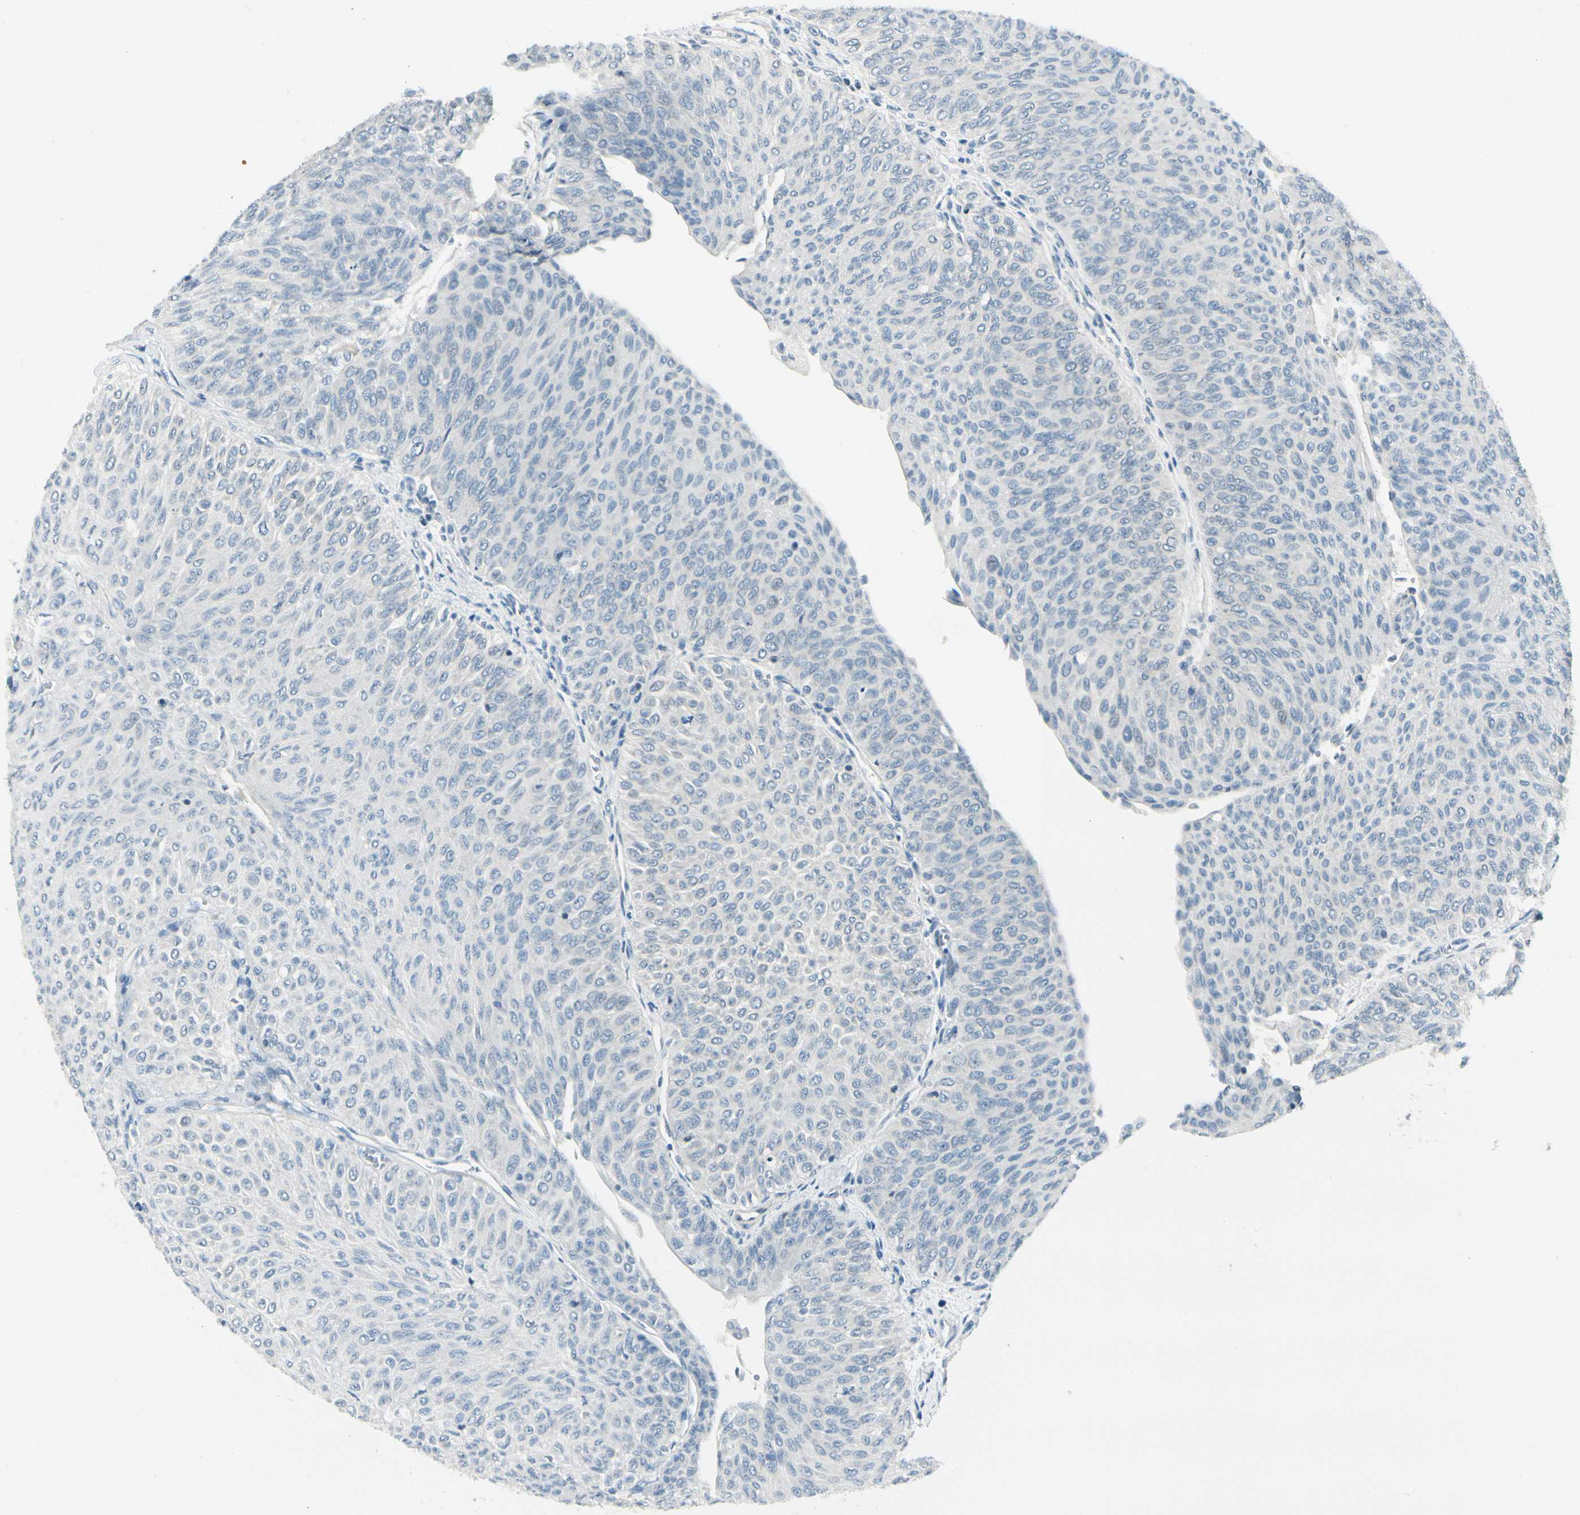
{"staining": {"intensity": "negative", "quantity": "none", "location": "none"}, "tissue": "urothelial cancer", "cell_type": "Tumor cells", "image_type": "cancer", "snomed": [{"axis": "morphology", "description": "Urothelial carcinoma, Low grade"}, {"axis": "topography", "description": "Urinary bladder"}], "caption": "There is no significant positivity in tumor cells of urothelial cancer.", "gene": "ZSCAN1", "patient": {"sex": "male", "age": 78}}